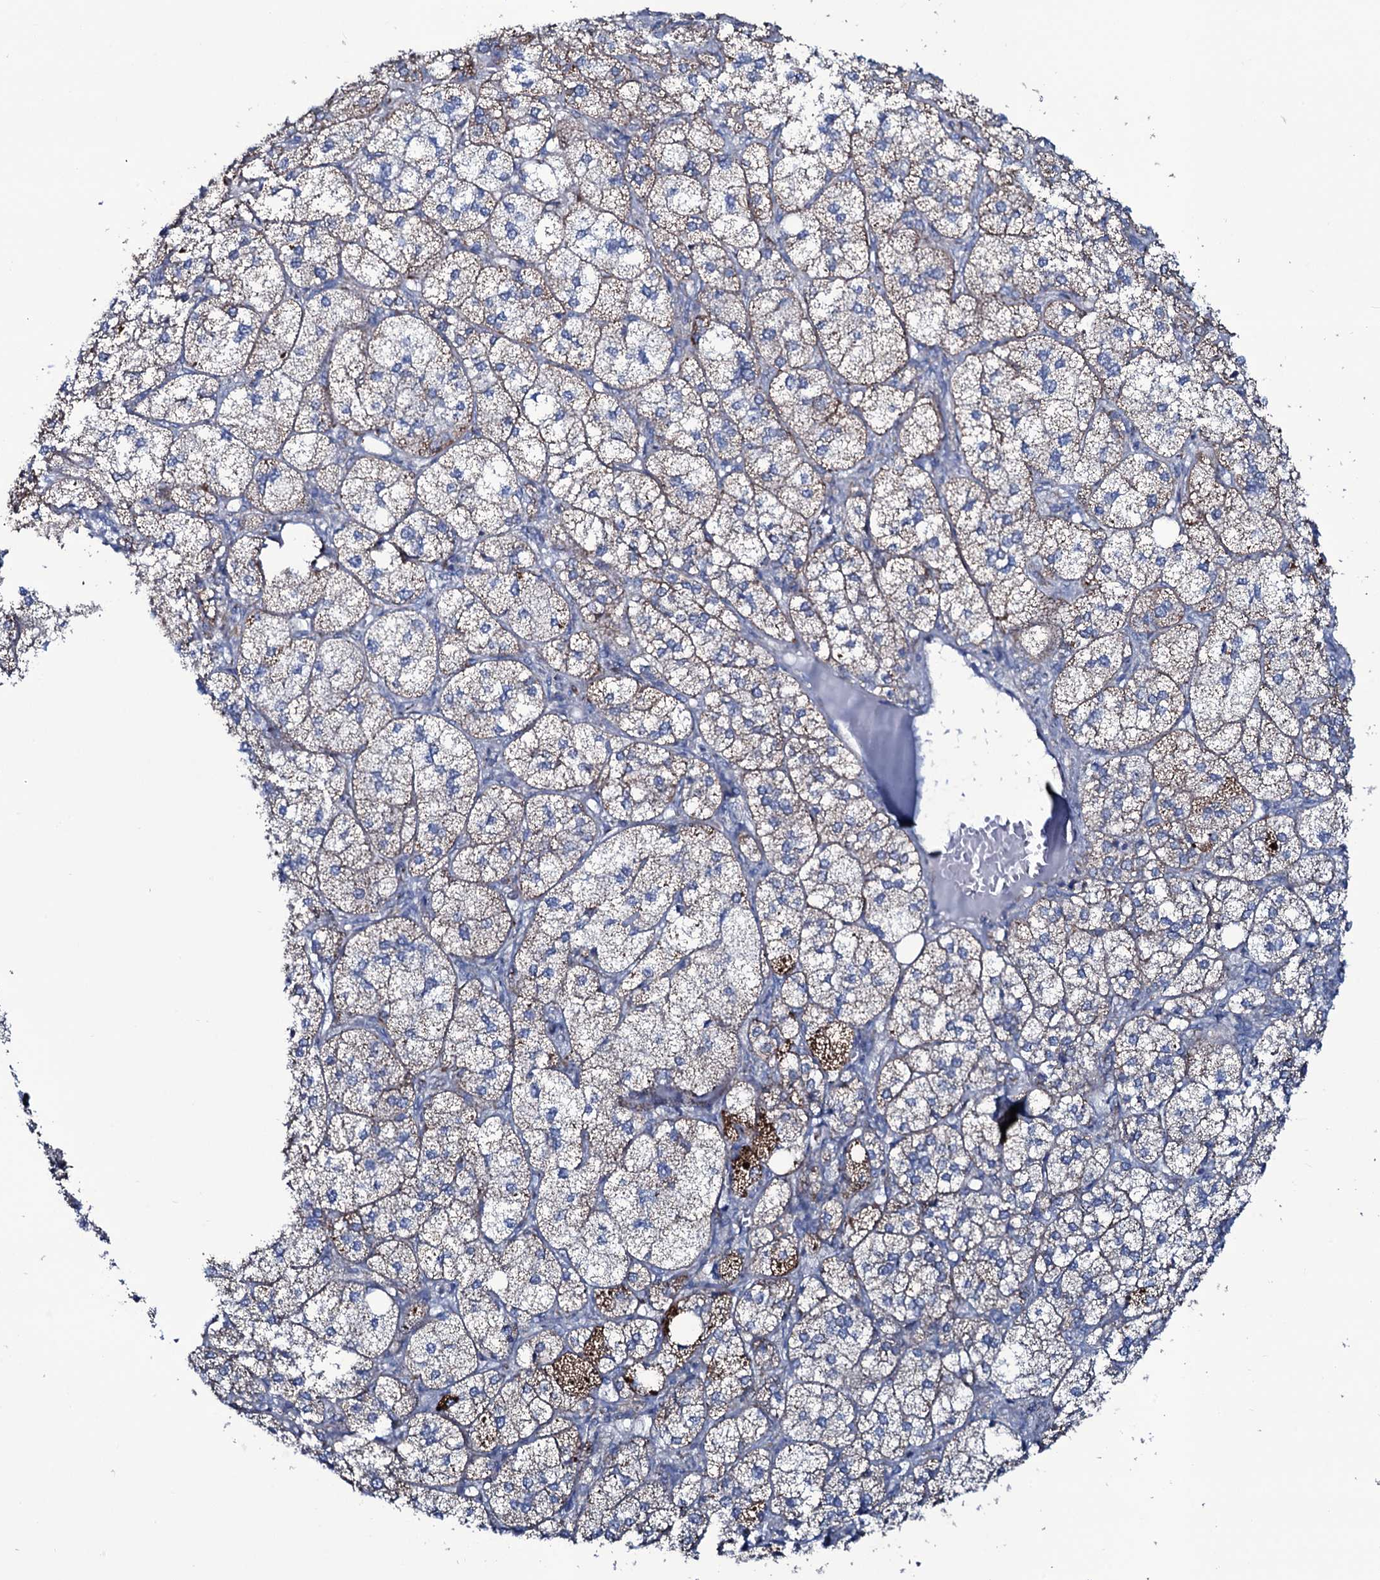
{"staining": {"intensity": "moderate", "quantity": "25%-75%", "location": "cytoplasmic/membranous"}, "tissue": "adrenal gland", "cell_type": "Glandular cells", "image_type": "normal", "snomed": [{"axis": "morphology", "description": "Normal tissue, NOS"}, {"axis": "topography", "description": "Adrenal gland"}], "caption": "Immunohistochemistry (IHC) of normal adrenal gland shows medium levels of moderate cytoplasmic/membranous expression in about 25%-75% of glandular cells. (DAB (3,3'-diaminobenzidine) IHC with brightfield microscopy, high magnification).", "gene": "MRPS35", "patient": {"sex": "female", "age": 61}}